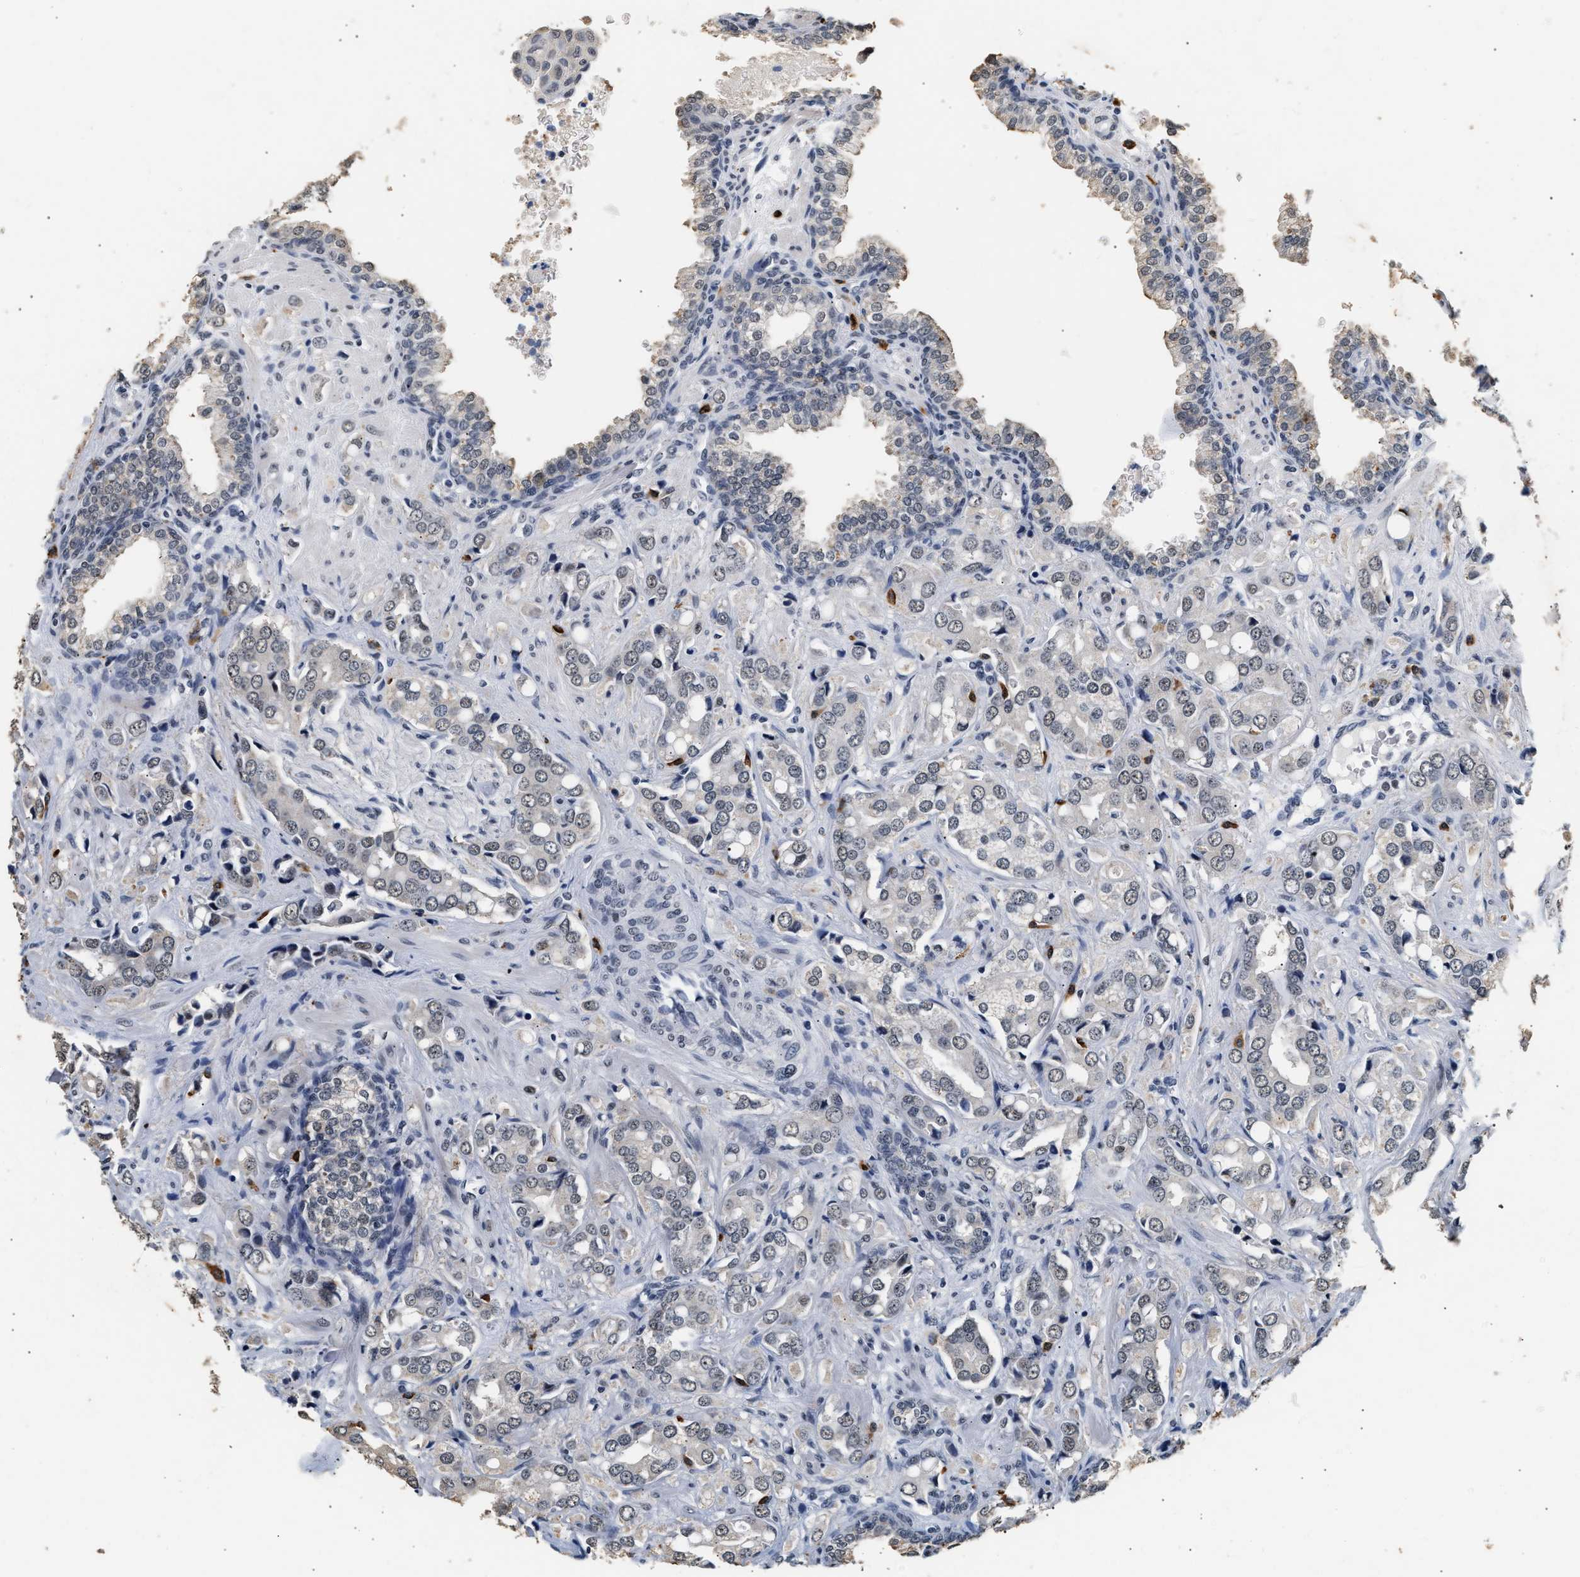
{"staining": {"intensity": "negative", "quantity": "none", "location": "none"}, "tissue": "prostate cancer", "cell_type": "Tumor cells", "image_type": "cancer", "snomed": [{"axis": "morphology", "description": "Adenocarcinoma, High grade"}, {"axis": "topography", "description": "Prostate"}], "caption": "Immunohistochemical staining of prostate cancer (adenocarcinoma (high-grade)) displays no significant staining in tumor cells.", "gene": "THOC1", "patient": {"sex": "male", "age": 52}}